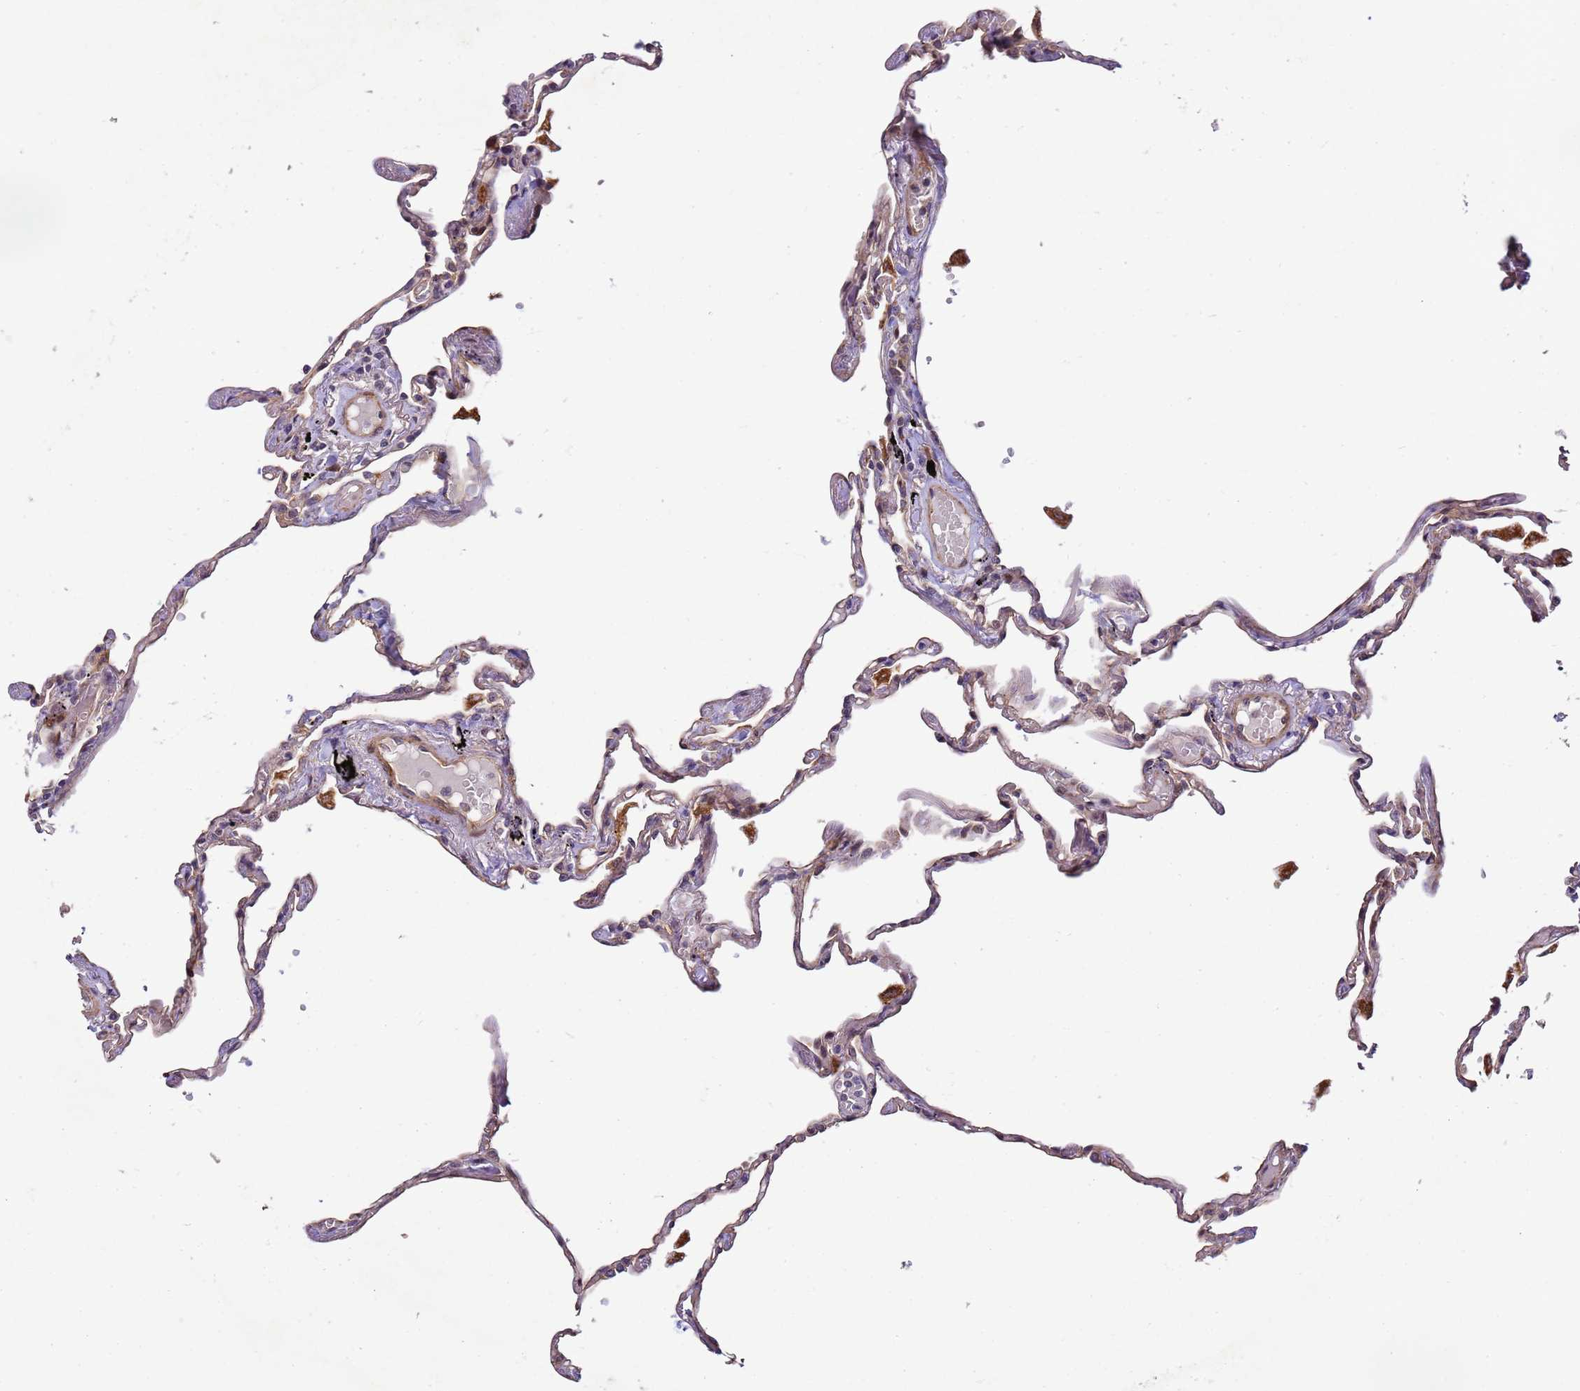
{"staining": {"intensity": "moderate", "quantity": "25%-75%", "location": "cytoplasmic/membranous,nuclear"}, "tissue": "lung", "cell_type": "Alveolar cells", "image_type": "normal", "snomed": [{"axis": "morphology", "description": "Normal tissue, NOS"}, {"axis": "topography", "description": "Lung"}], "caption": "A medium amount of moderate cytoplasmic/membranous,nuclear positivity is seen in approximately 25%-75% of alveolar cells in normal lung. The protein of interest is stained brown, and the nuclei are stained in blue (DAB (3,3'-diaminobenzidine) IHC with brightfield microscopy, high magnification).", "gene": "RAPGEF3", "patient": {"sex": "female", "age": 67}}